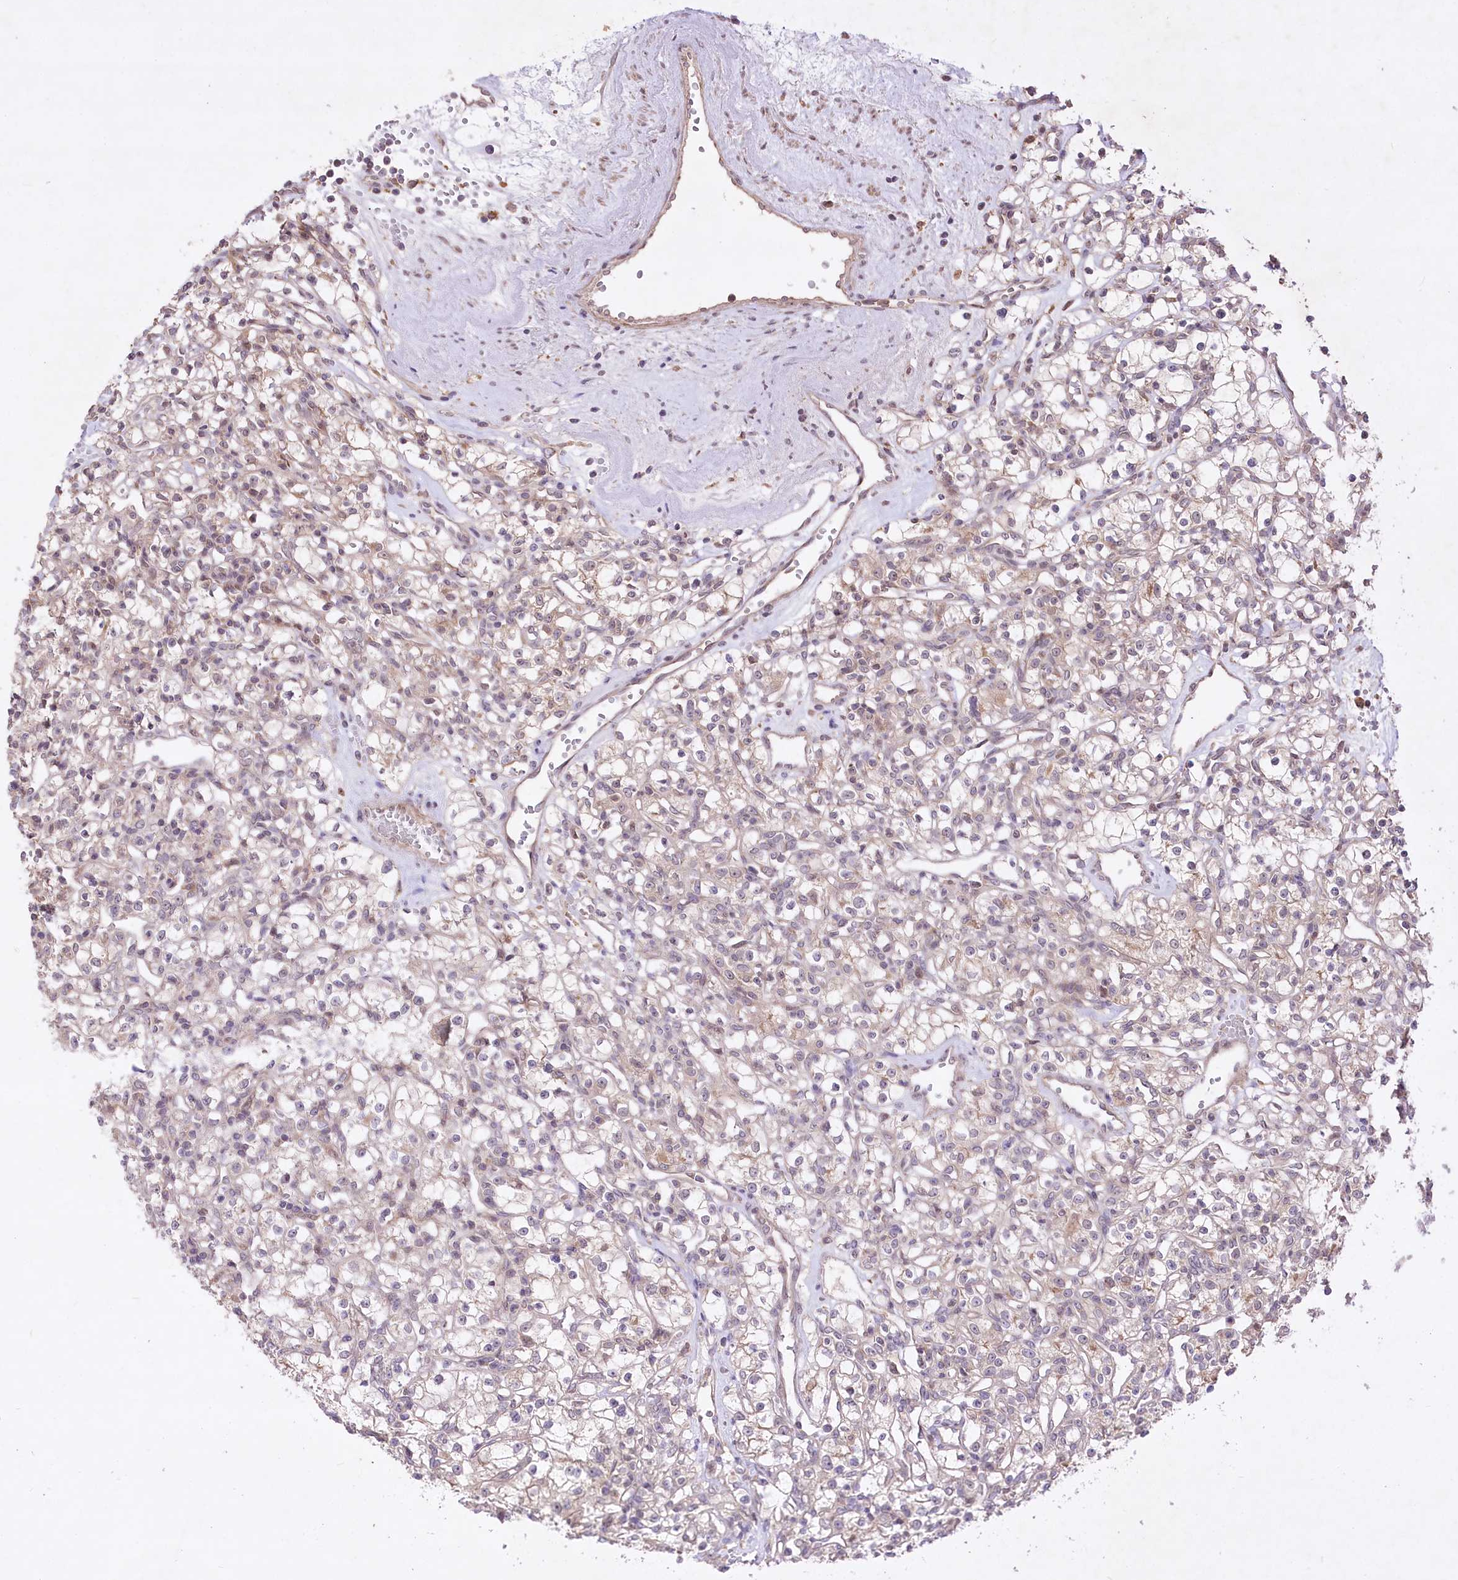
{"staining": {"intensity": "weak", "quantity": "<25%", "location": "cytoplasmic/membranous"}, "tissue": "renal cancer", "cell_type": "Tumor cells", "image_type": "cancer", "snomed": [{"axis": "morphology", "description": "Adenocarcinoma, NOS"}, {"axis": "topography", "description": "Kidney"}], "caption": "This is an immunohistochemistry (IHC) photomicrograph of human adenocarcinoma (renal). There is no expression in tumor cells.", "gene": "HELT", "patient": {"sex": "female", "age": 59}}